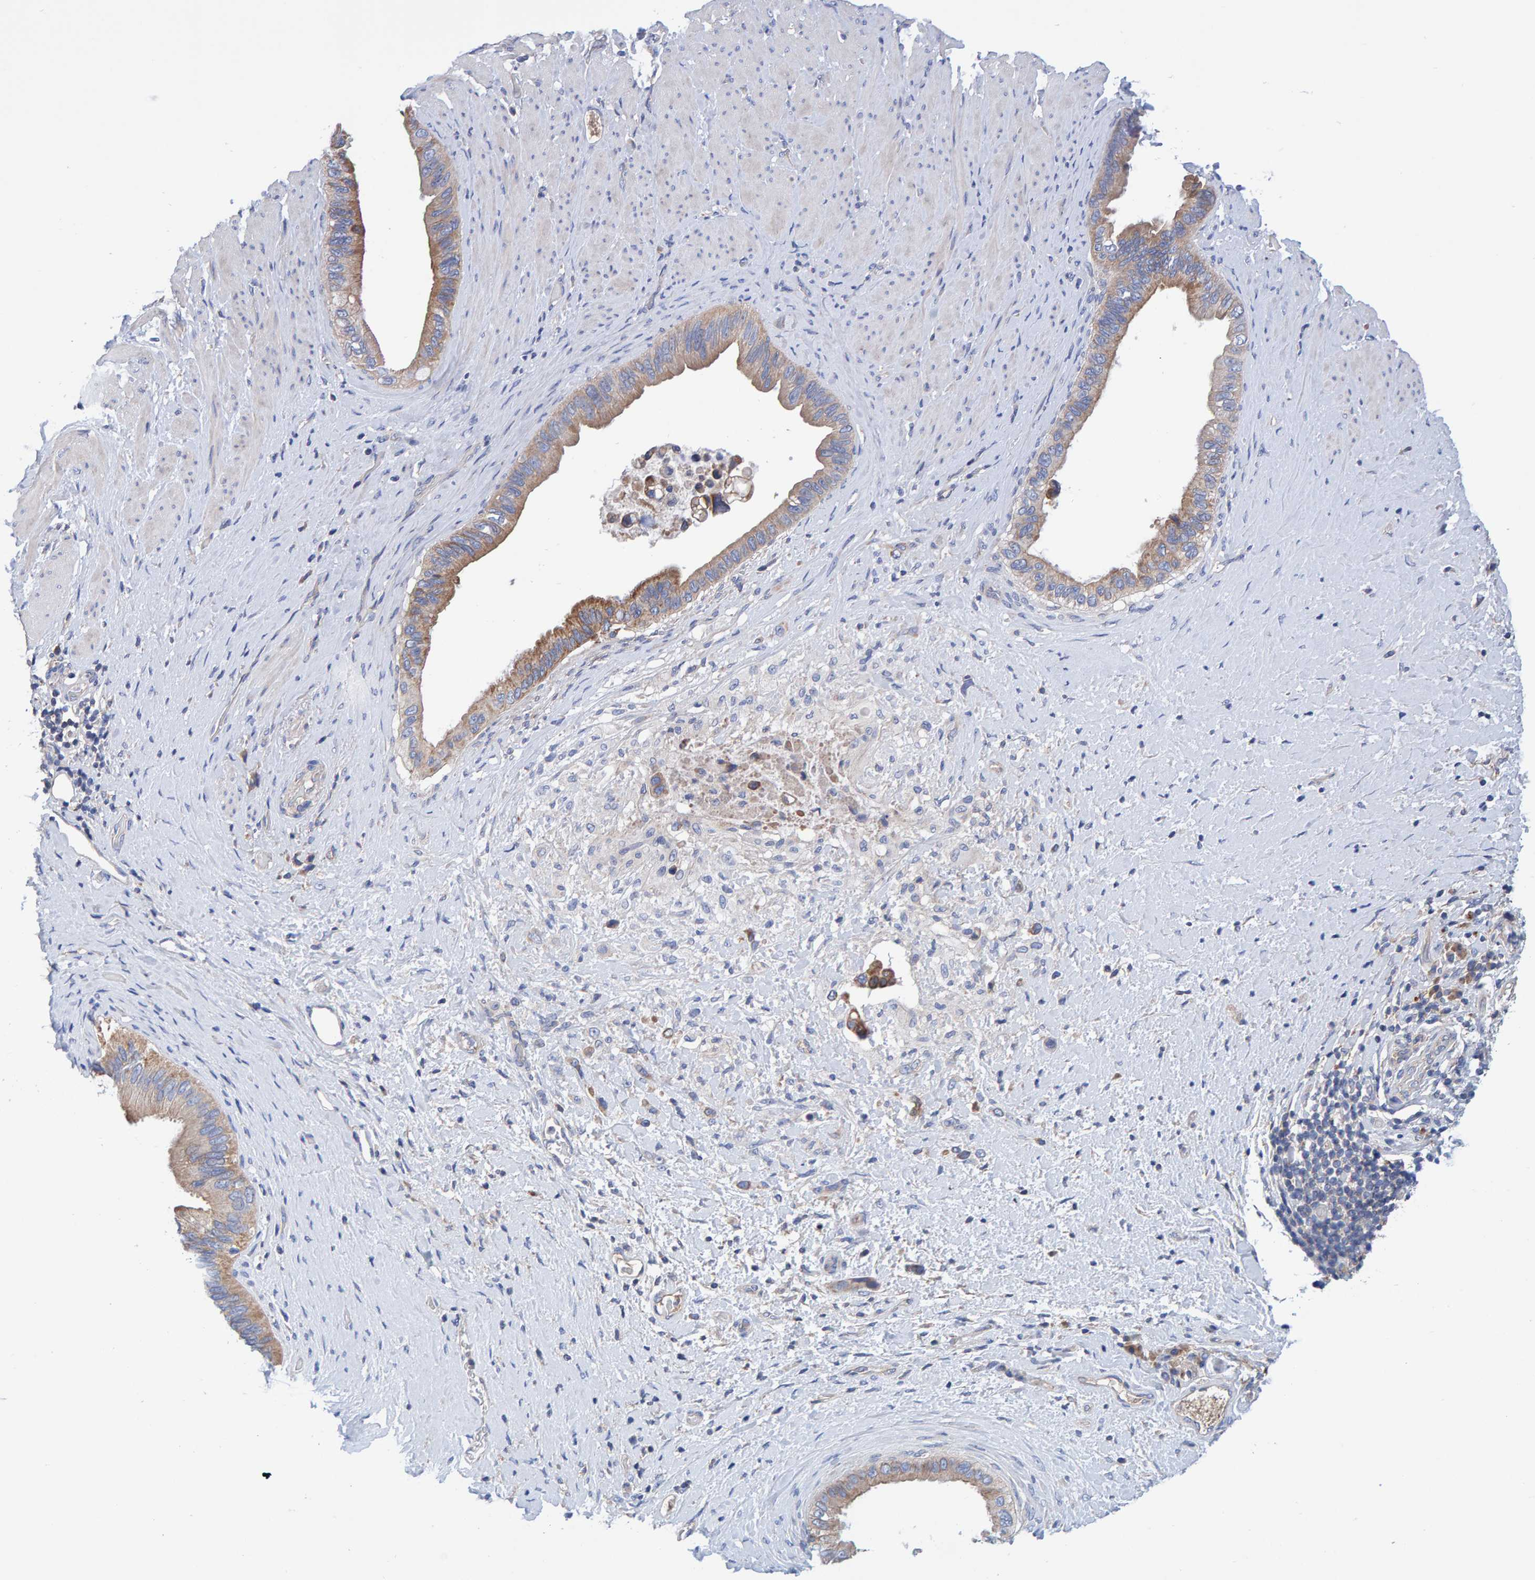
{"staining": {"intensity": "weak", "quantity": ">75%", "location": "cytoplasmic/membranous"}, "tissue": "pancreatic cancer", "cell_type": "Tumor cells", "image_type": "cancer", "snomed": [{"axis": "morphology", "description": "Adenocarcinoma, NOS"}, {"axis": "topography", "description": "Pancreas"}], "caption": "Protein staining displays weak cytoplasmic/membranous positivity in about >75% of tumor cells in pancreatic cancer. (Stains: DAB in brown, nuclei in blue, Microscopy: brightfield microscopy at high magnification).", "gene": "EFR3A", "patient": {"sex": "female", "age": 56}}